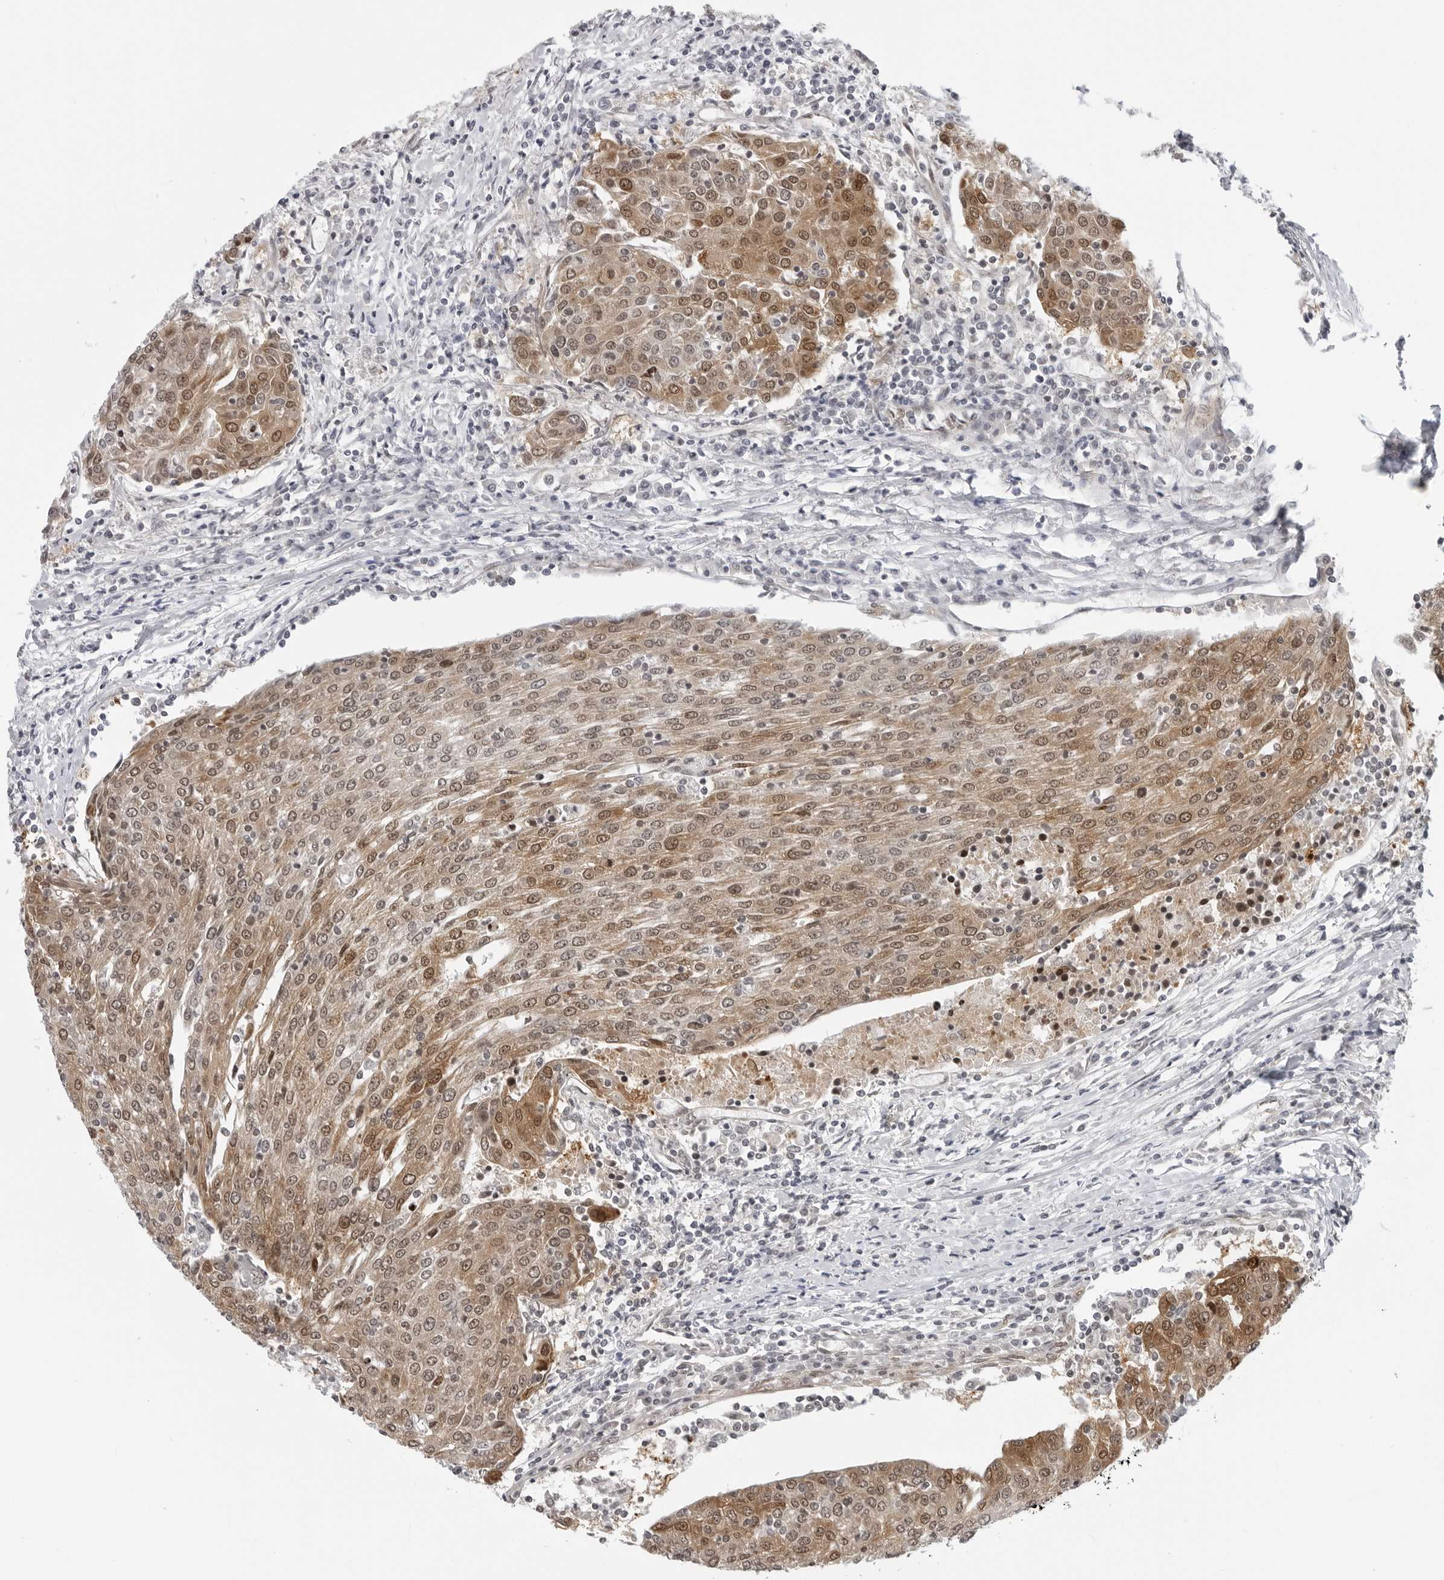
{"staining": {"intensity": "moderate", "quantity": ">75%", "location": "cytoplasmic/membranous"}, "tissue": "urothelial cancer", "cell_type": "Tumor cells", "image_type": "cancer", "snomed": [{"axis": "morphology", "description": "Urothelial carcinoma, High grade"}, {"axis": "topography", "description": "Urinary bladder"}], "caption": "Human urothelial cancer stained with a brown dye demonstrates moderate cytoplasmic/membranous positive expression in about >75% of tumor cells.", "gene": "CASP7", "patient": {"sex": "female", "age": 85}}